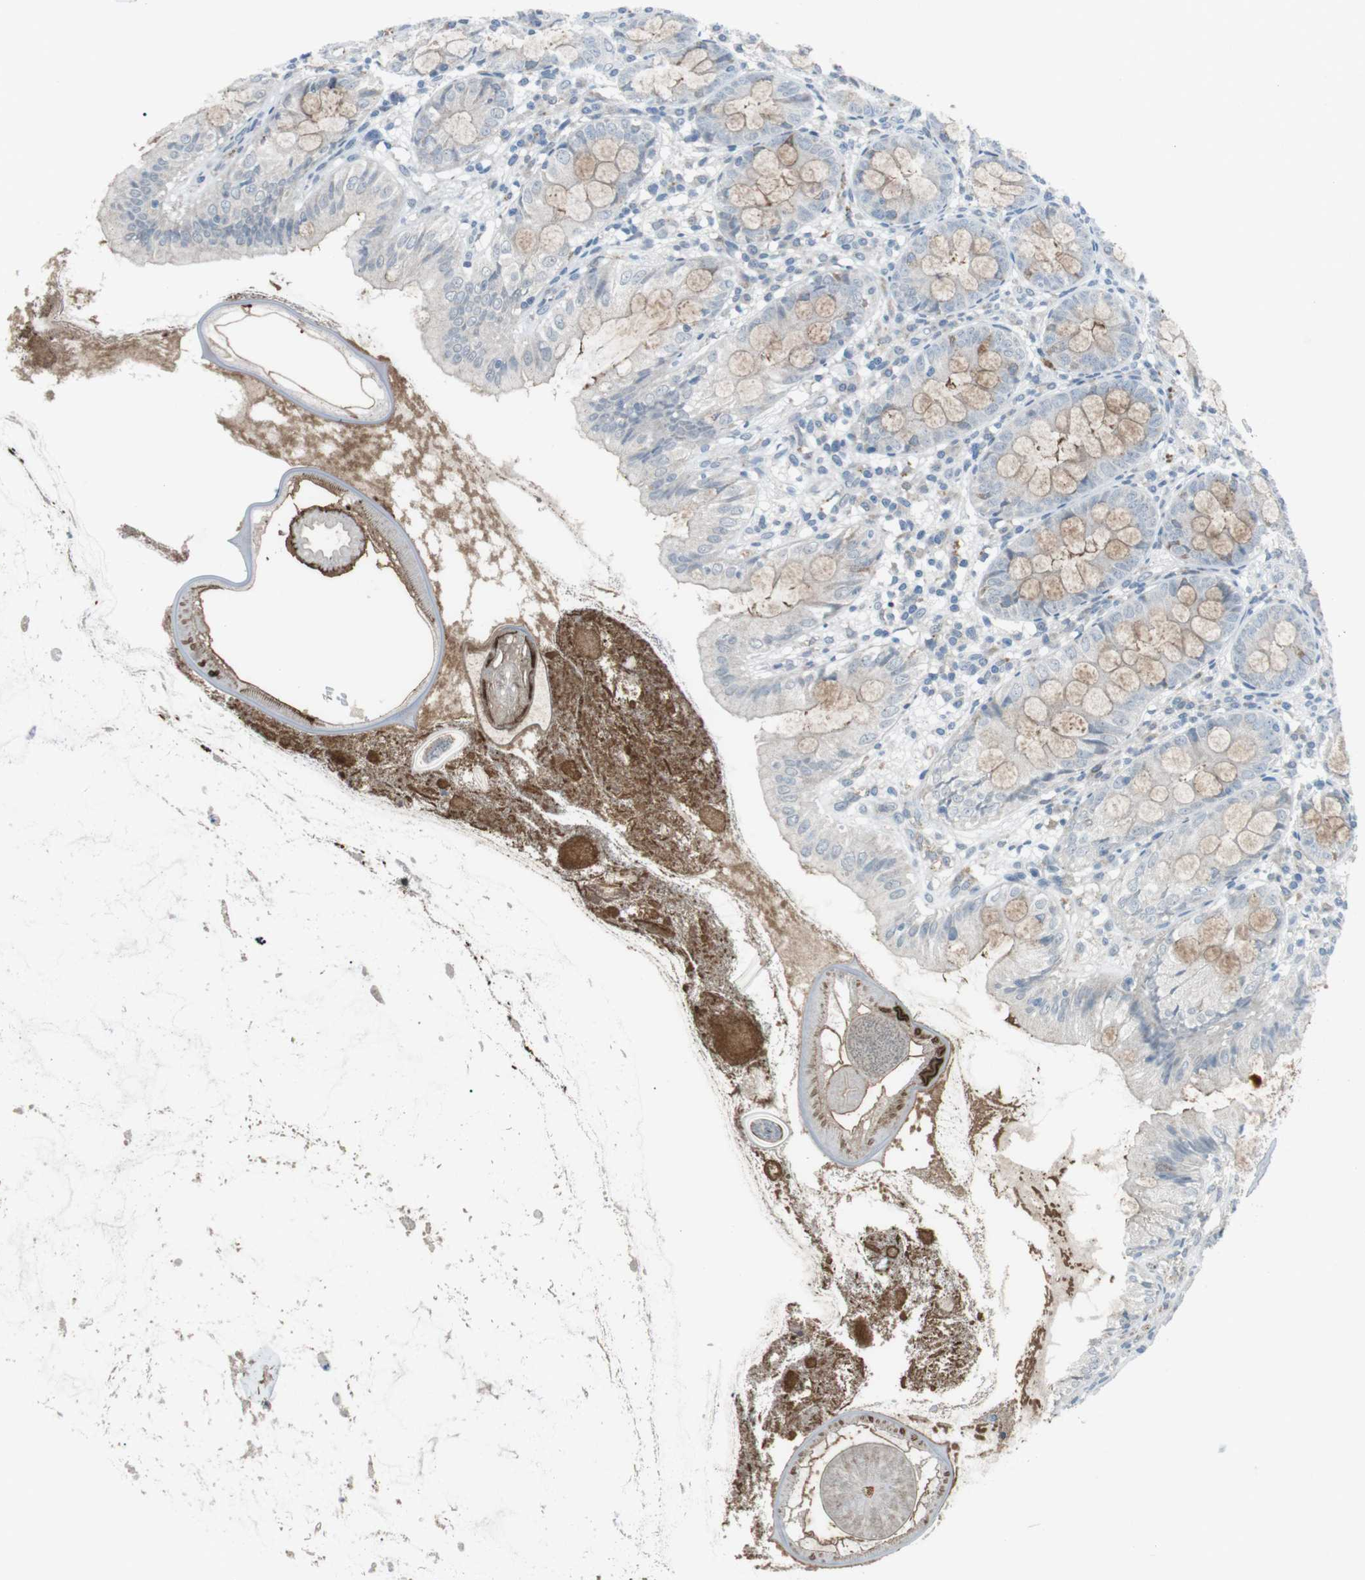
{"staining": {"intensity": "moderate", "quantity": "25%-75%", "location": "cytoplasmic/membranous"}, "tissue": "appendix", "cell_type": "Glandular cells", "image_type": "normal", "snomed": [{"axis": "morphology", "description": "Normal tissue, NOS"}, {"axis": "topography", "description": "Appendix"}], "caption": "High-magnification brightfield microscopy of normal appendix stained with DAB (brown) and counterstained with hematoxylin (blue). glandular cells exhibit moderate cytoplasmic/membranous expression is appreciated in about25%-75% of cells.", "gene": "FCRLA", "patient": {"sex": "female", "age": 77}}